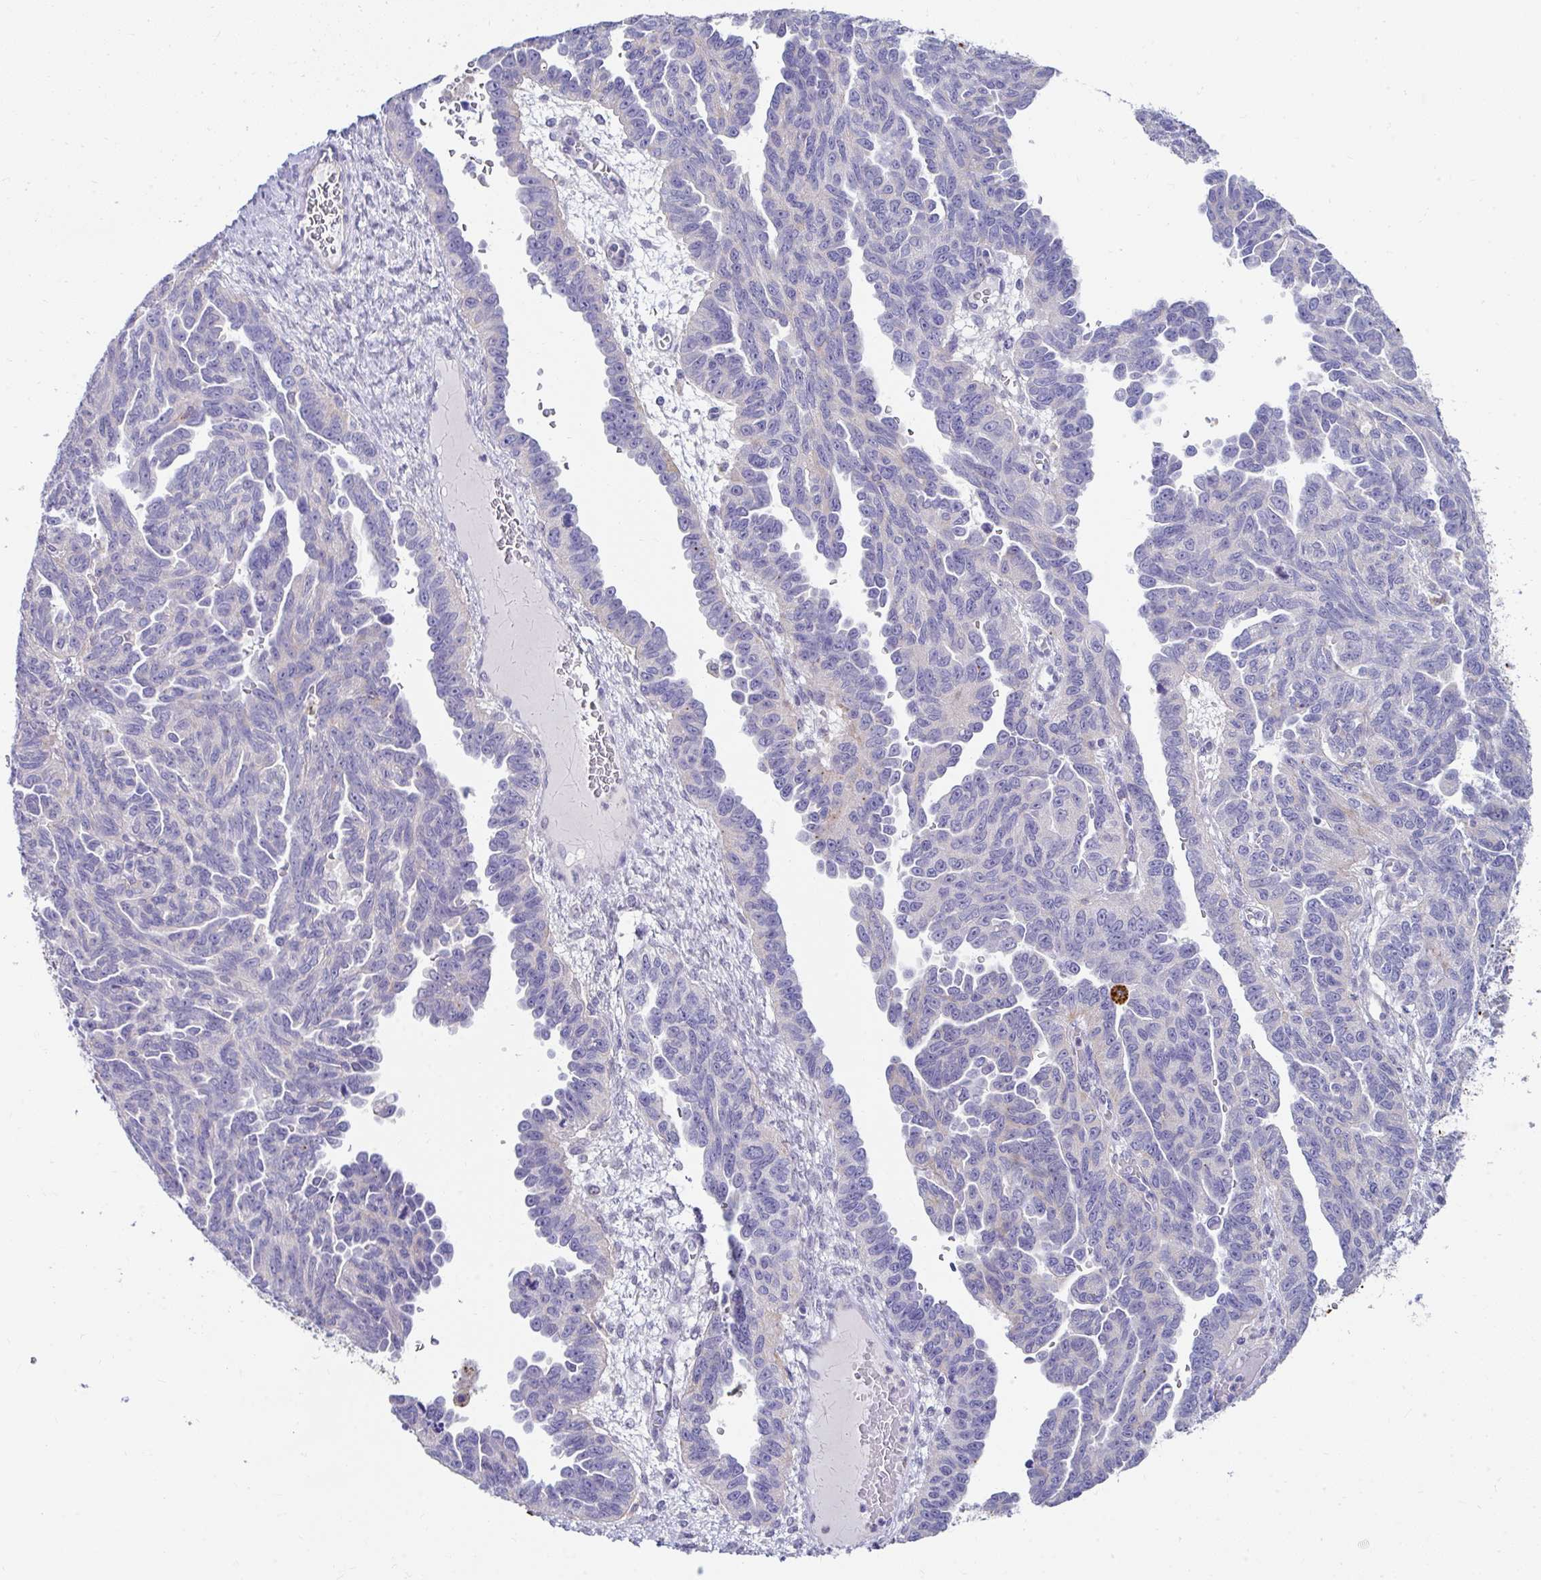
{"staining": {"intensity": "negative", "quantity": "none", "location": "none"}, "tissue": "ovarian cancer", "cell_type": "Tumor cells", "image_type": "cancer", "snomed": [{"axis": "morphology", "description": "Cystadenocarcinoma, serous, NOS"}, {"axis": "topography", "description": "Ovary"}], "caption": "This is a micrograph of IHC staining of serous cystadenocarcinoma (ovarian), which shows no staining in tumor cells.", "gene": "ZNF33A", "patient": {"sex": "female", "age": 64}}